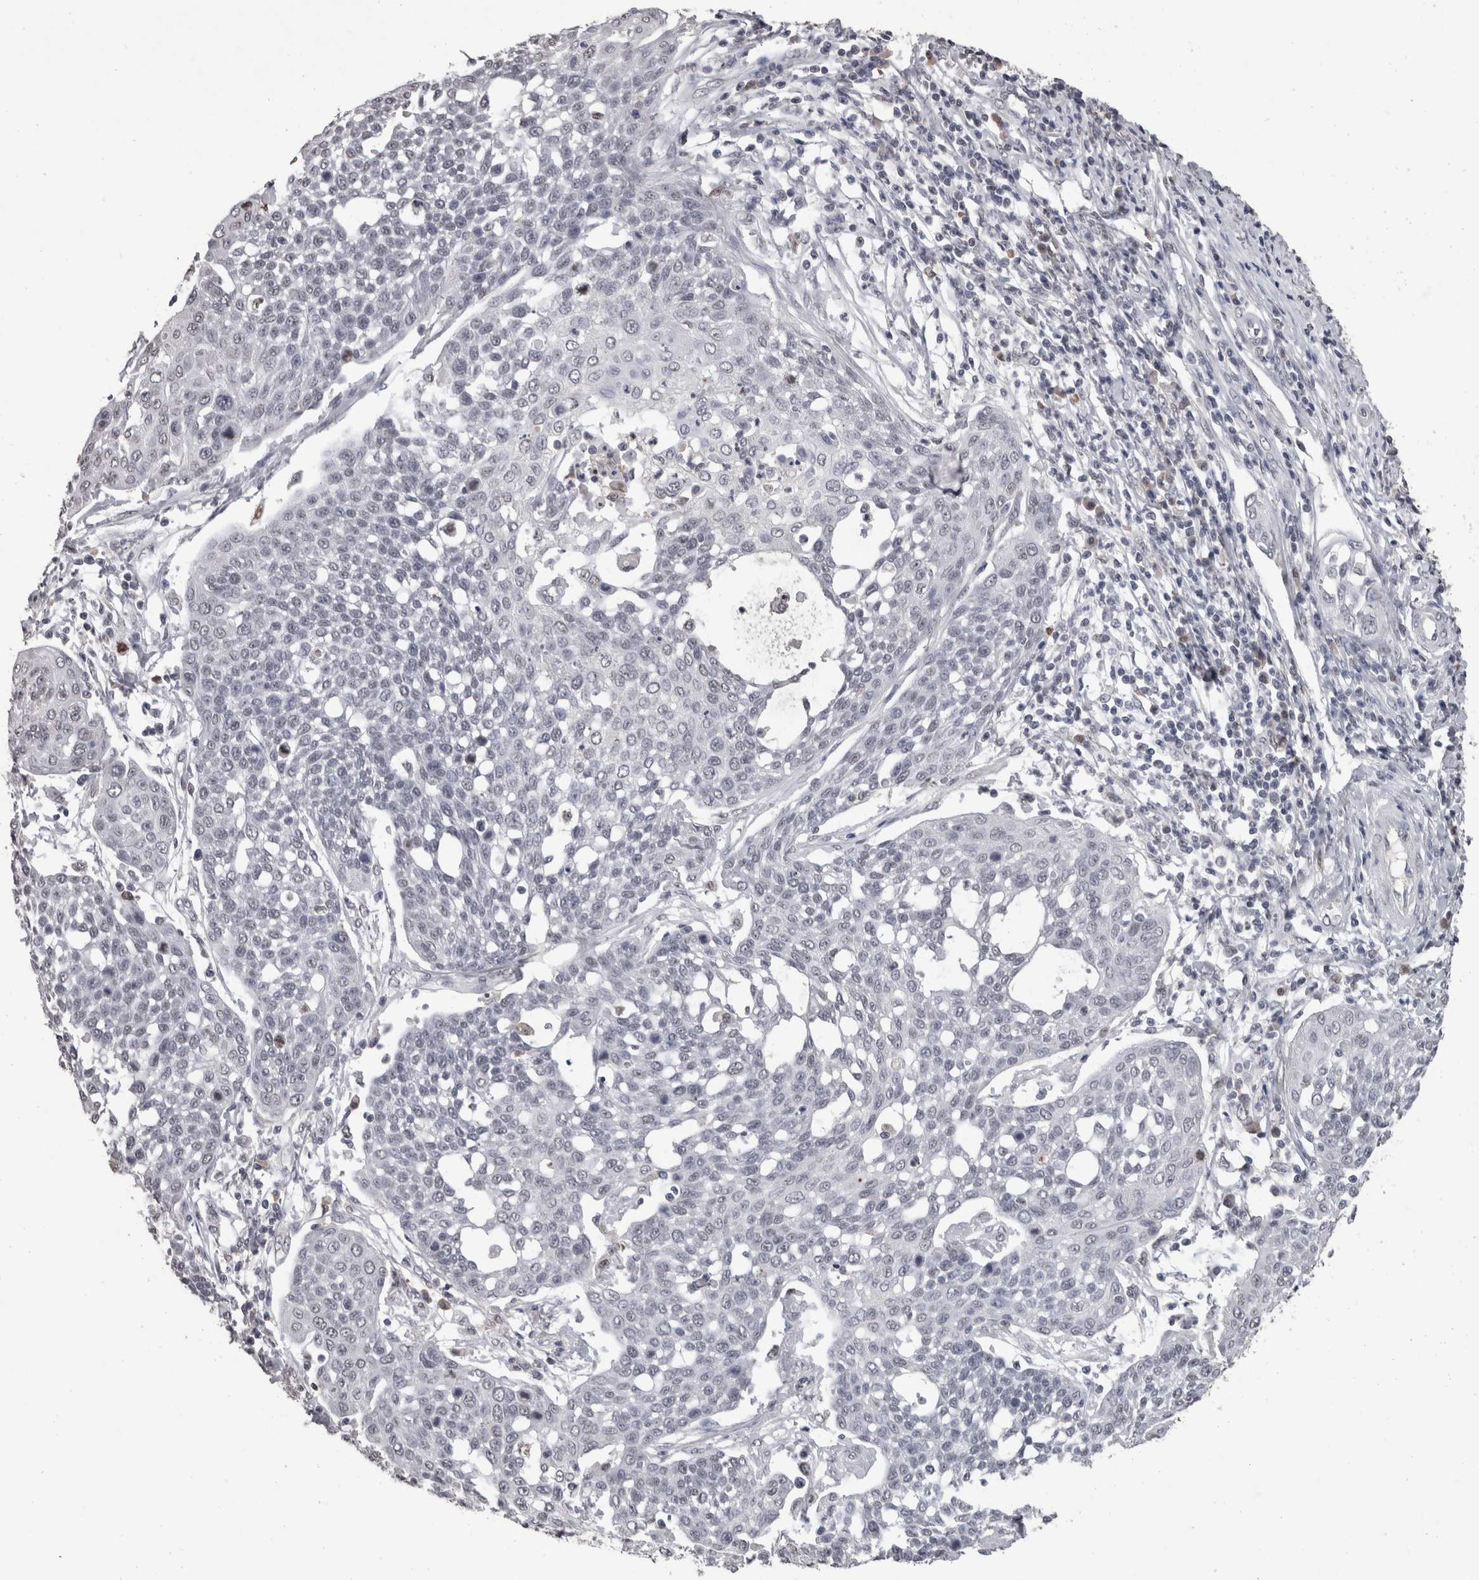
{"staining": {"intensity": "weak", "quantity": "<25%", "location": "nuclear"}, "tissue": "cervical cancer", "cell_type": "Tumor cells", "image_type": "cancer", "snomed": [{"axis": "morphology", "description": "Squamous cell carcinoma, NOS"}, {"axis": "topography", "description": "Cervix"}], "caption": "Micrograph shows no protein staining in tumor cells of squamous cell carcinoma (cervical) tissue.", "gene": "DDX17", "patient": {"sex": "female", "age": 34}}